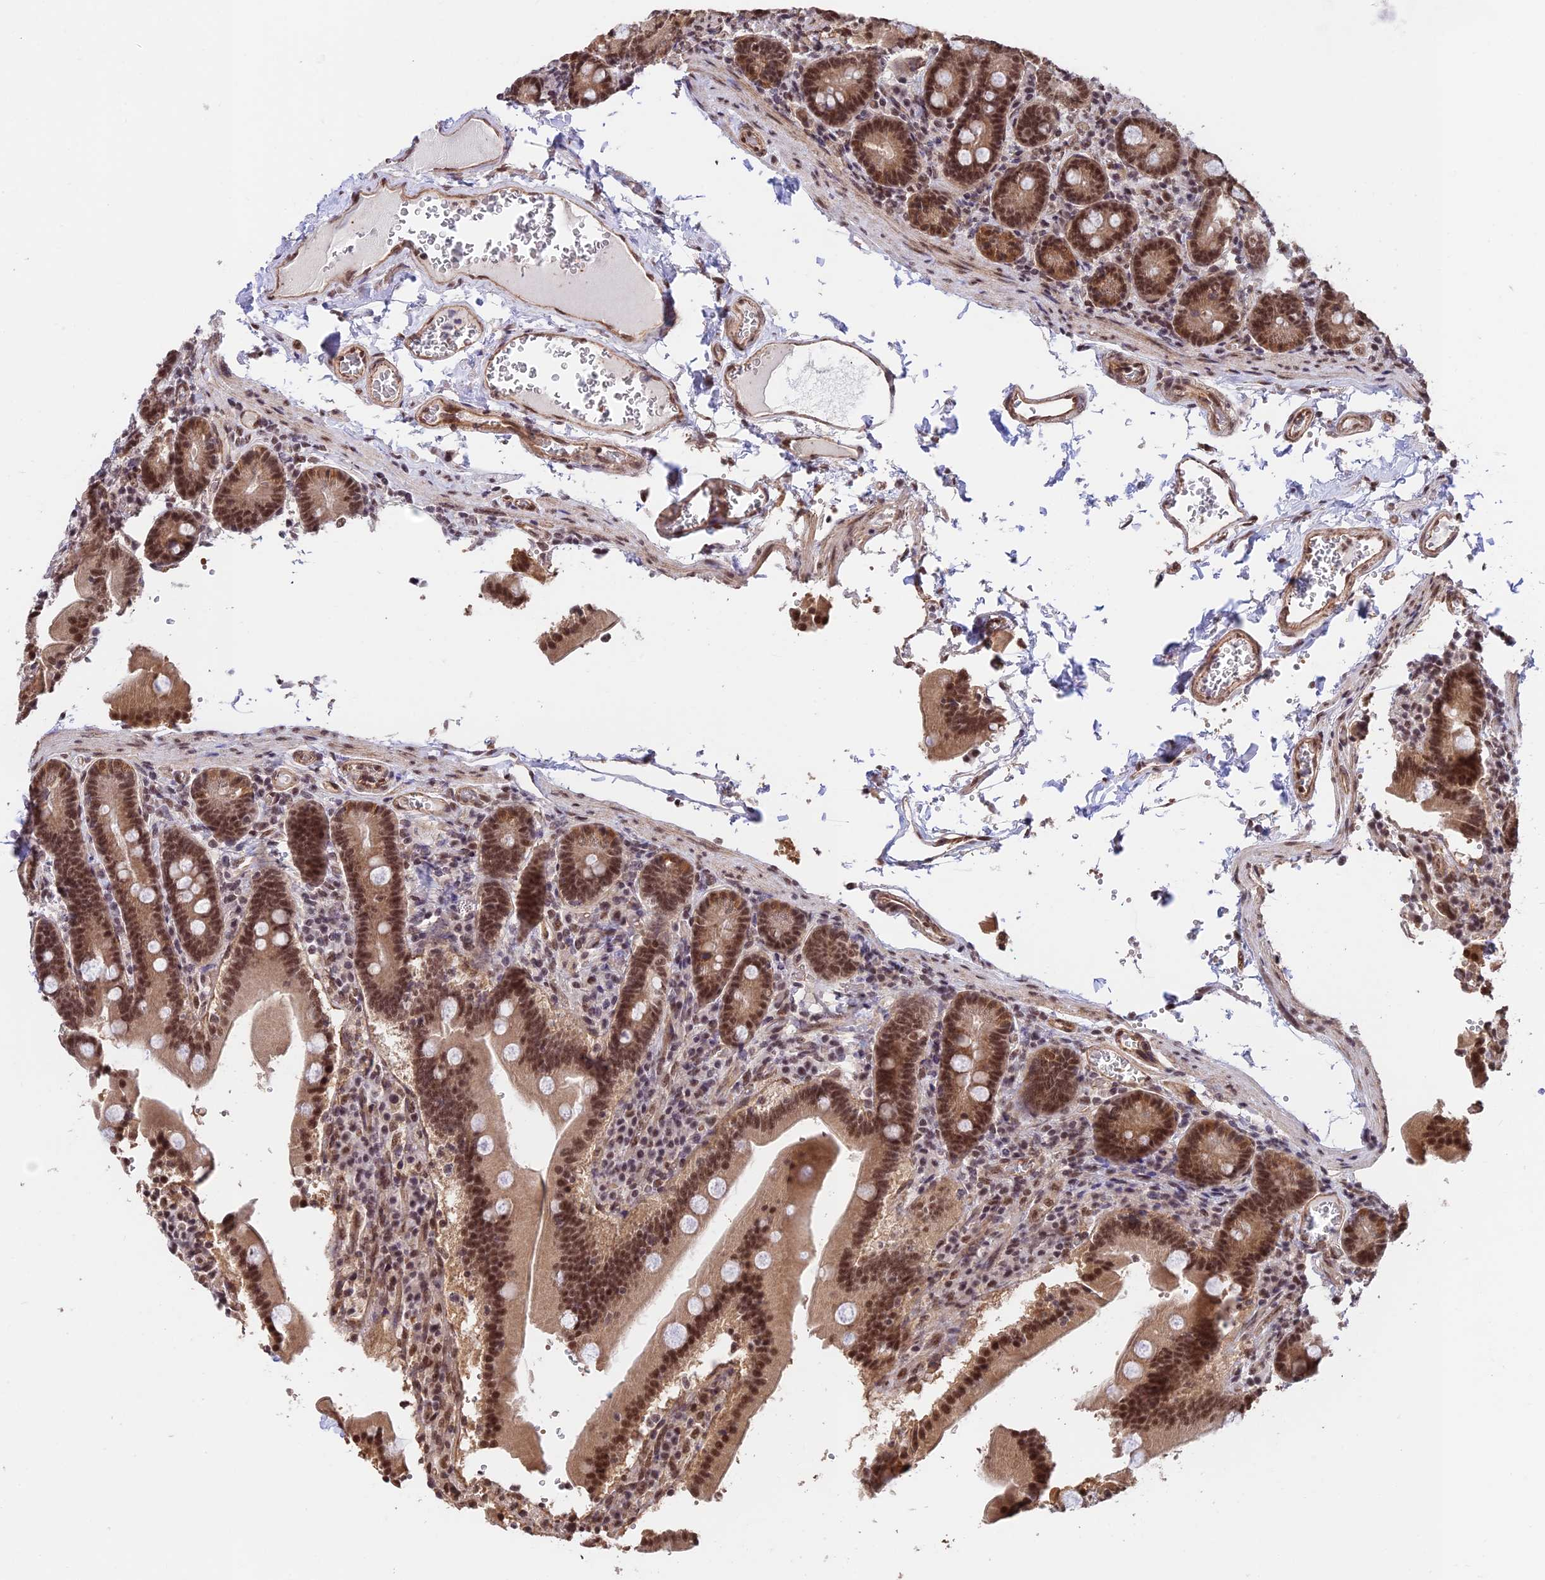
{"staining": {"intensity": "strong", "quantity": ">75%", "location": "cytoplasmic/membranous,nuclear"}, "tissue": "duodenum", "cell_type": "Glandular cells", "image_type": "normal", "snomed": [{"axis": "morphology", "description": "Normal tissue, NOS"}, {"axis": "topography", "description": "Duodenum"}], "caption": "IHC histopathology image of normal duodenum stained for a protein (brown), which reveals high levels of strong cytoplasmic/membranous,nuclear expression in approximately >75% of glandular cells.", "gene": "RBM42", "patient": {"sex": "female", "age": 62}}